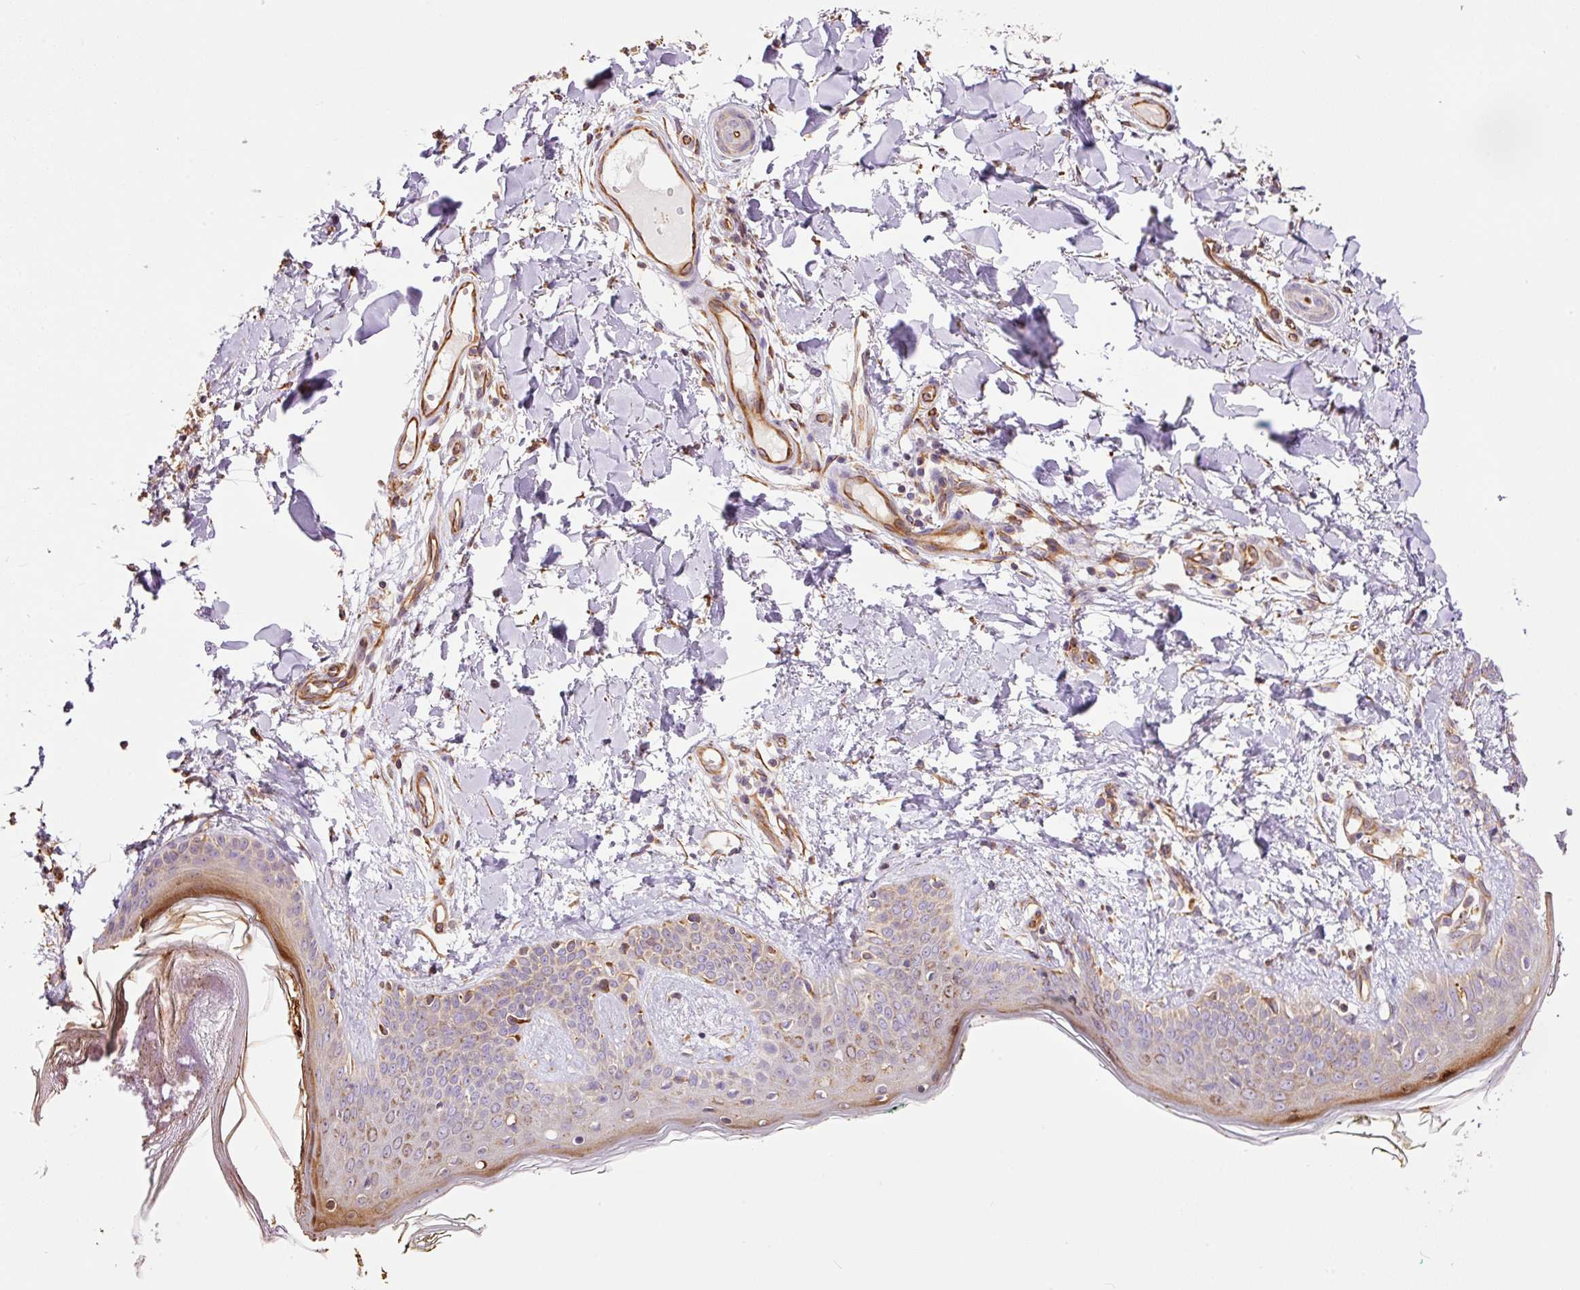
{"staining": {"intensity": "moderate", "quantity": "<25%", "location": "cytoplasmic/membranous"}, "tissue": "skin", "cell_type": "Fibroblasts", "image_type": "normal", "snomed": [{"axis": "morphology", "description": "Normal tissue, NOS"}, {"axis": "topography", "description": "Skin"}], "caption": "DAB immunohistochemical staining of normal human skin shows moderate cytoplasmic/membranous protein expression in approximately <25% of fibroblasts. The protein is shown in brown color, while the nuclei are stained blue.", "gene": "PCK2", "patient": {"sex": "female", "age": 34}}